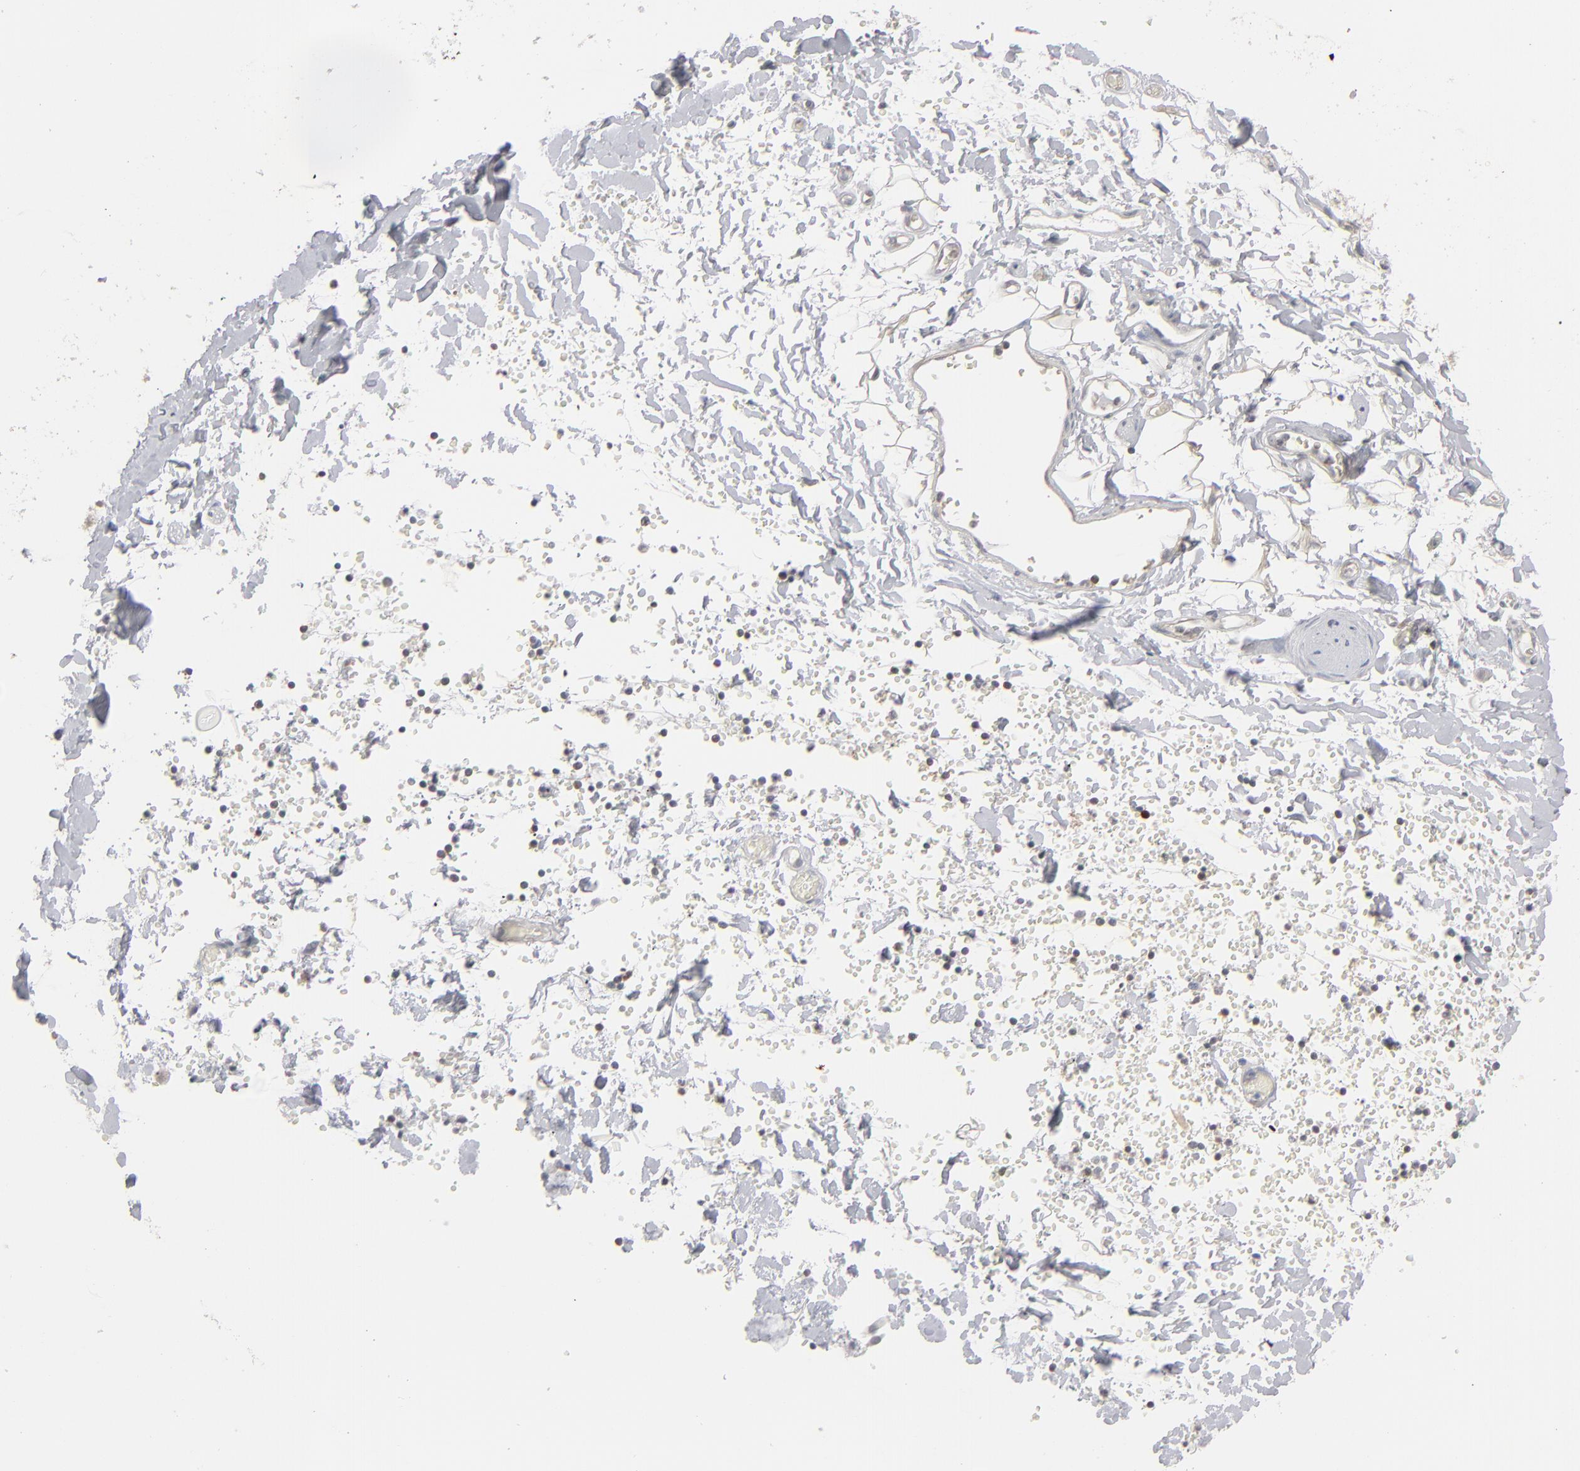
{"staining": {"intensity": "negative", "quantity": "none", "location": "none"}, "tissue": "adipose tissue", "cell_type": "Adipocytes", "image_type": "normal", "snomed": [{"axis": "morphology", "description": "Normal tissue, NOS"}, {"axis": "topography", "description": "Bronchus"}, {"axis": "topography", "description": "Lung"}], "caption": "Human adipose tissue stained for a protein using immunohistochemistry (IHC) exhibits no positivity in adipocytes.", "gene": "STAT4", "patient": {"sex": "female", "age": 56}}